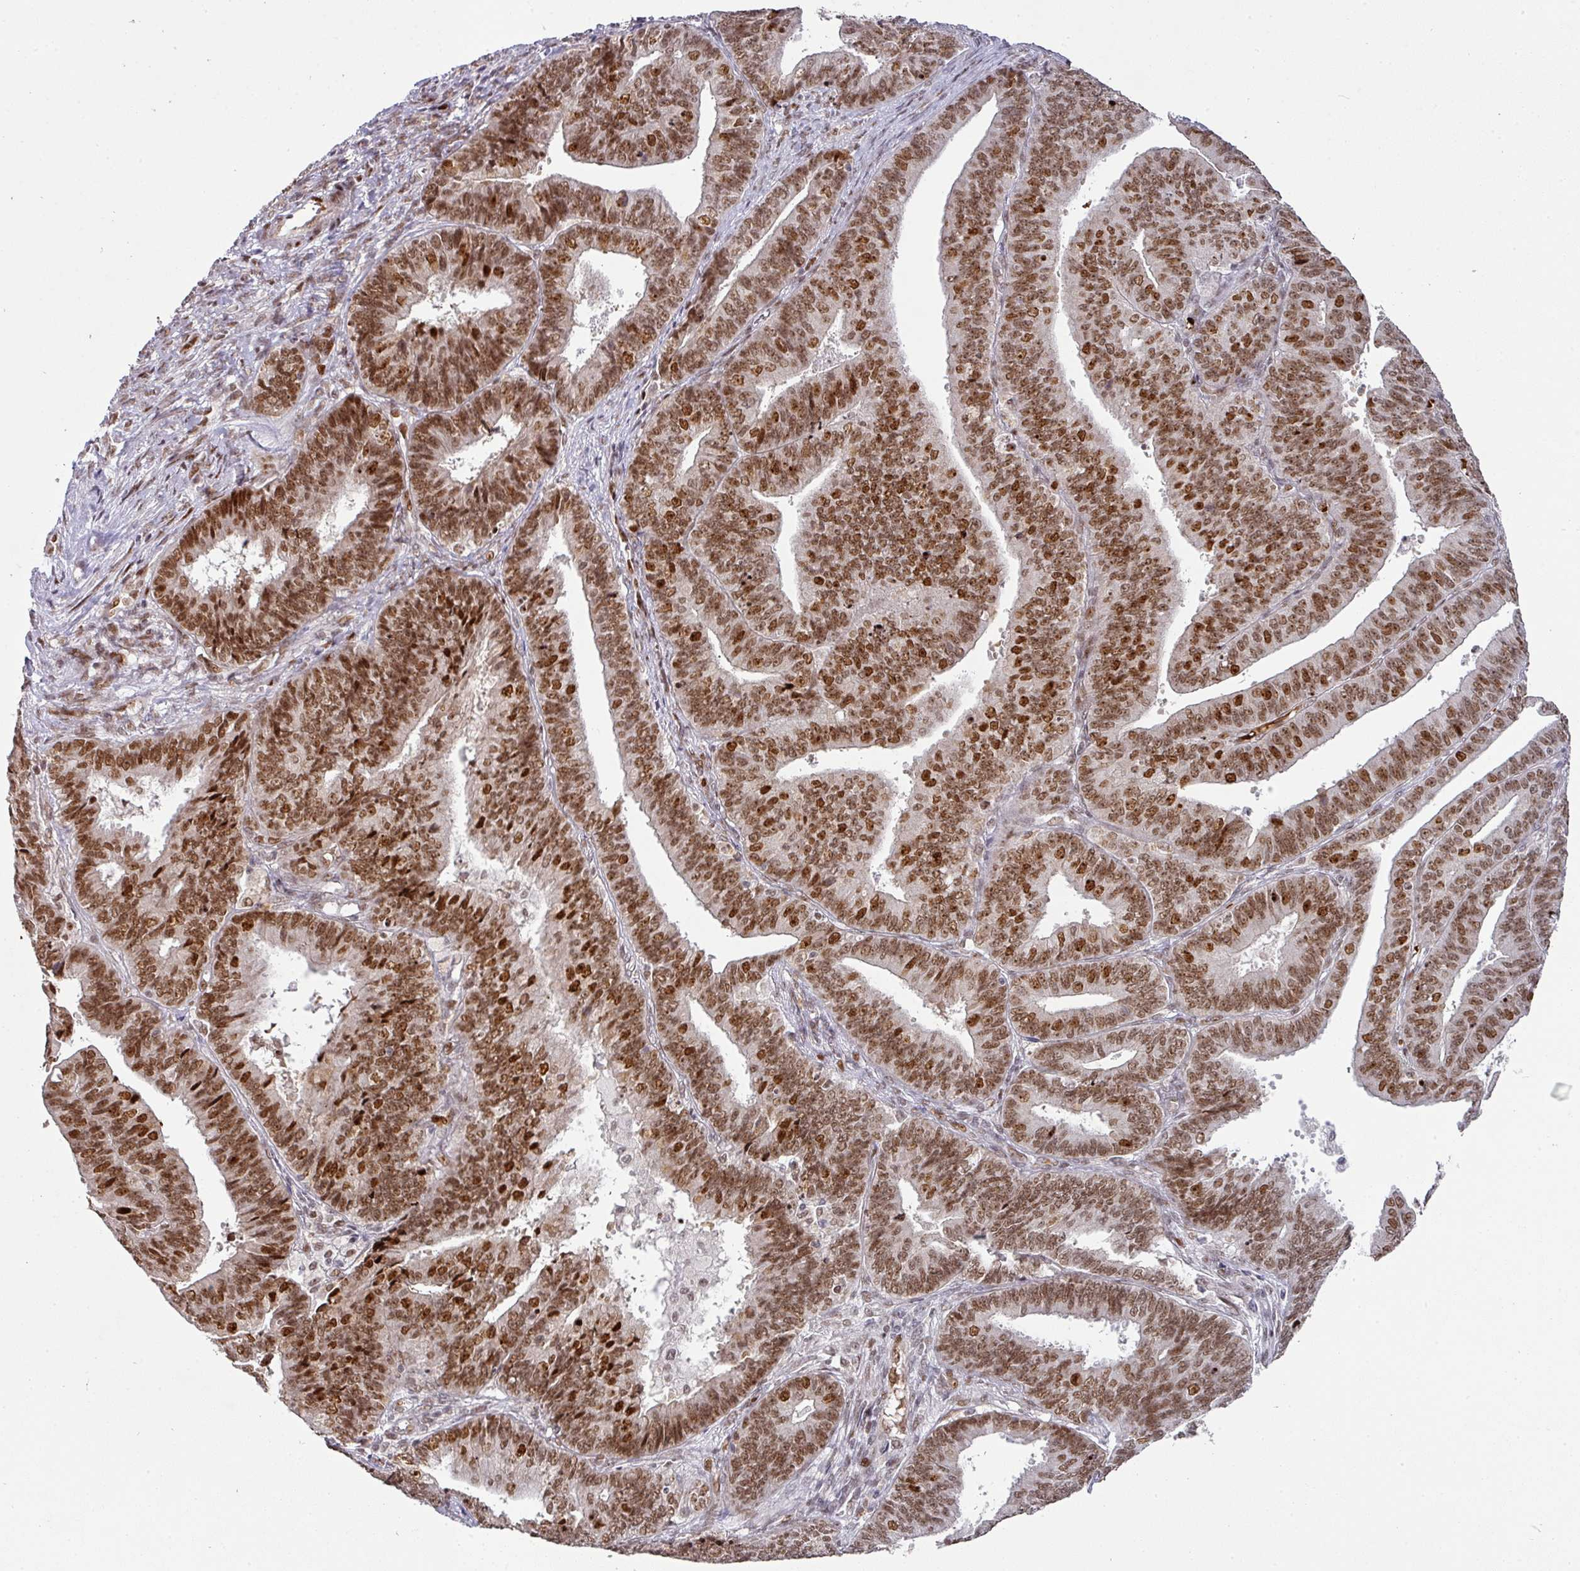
{"staining": {"intensity": "moderate", "quantity": ">75%", "location": "nuclear"}, "tissue": "endometrial cancer", "cell_type": "Tumor cells", "image_type": "cancer", "snomed": [{"axis": "morphology", "description": "Adenocarcinoma, NOS"}, {"axis": "topography", "description": "Endometrium"}], "caption": "There is medium levels of moderate nuclear staining in tumor cells of adenocarcinoma (endometrial), as demonstrated by immunohistochemical staining (brown color).", "gene": "NEIL1", "patient": {"sex": "female", "age": 73}}